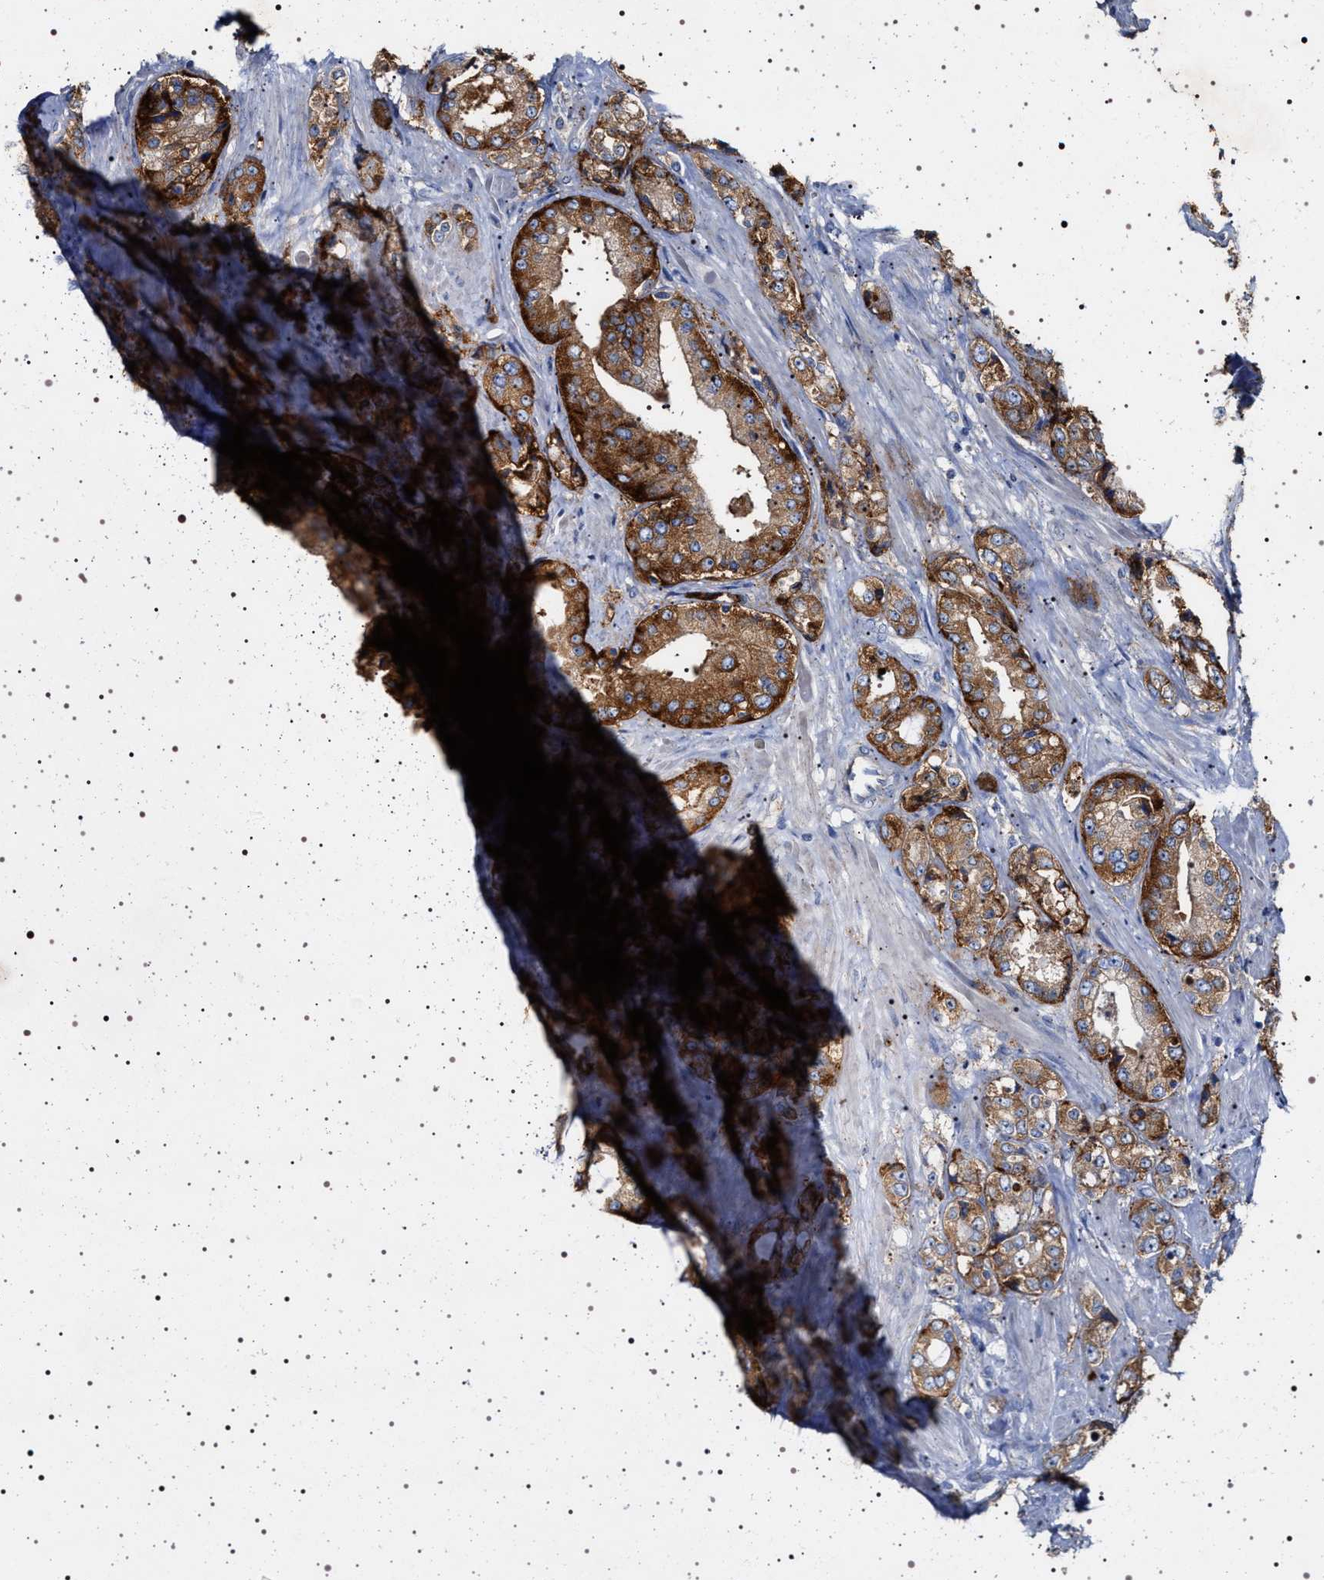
{"staining": {"intensity": "moderate", "quantity": ">75%", "location": "cytoplasmic/membranous"}, "tissue": "prostate cancer", "cell_type": "Tumor cells", "image_type": "cancer", "snomed": [{"axis": "morphology", "description": "Adenocarcinoma, High grade"}, {"axis": "topography", "description": "Prostate"}], "caption": "Moderate cytoplasmic/membranous staining for a protein is present in approximately >75% of tumor cells of adenocarcinoma (high-grade) (prostate) using immunohistochemistry.", "gene": "NAALADL2", "patient": {"sex": "male", "age": 61}}